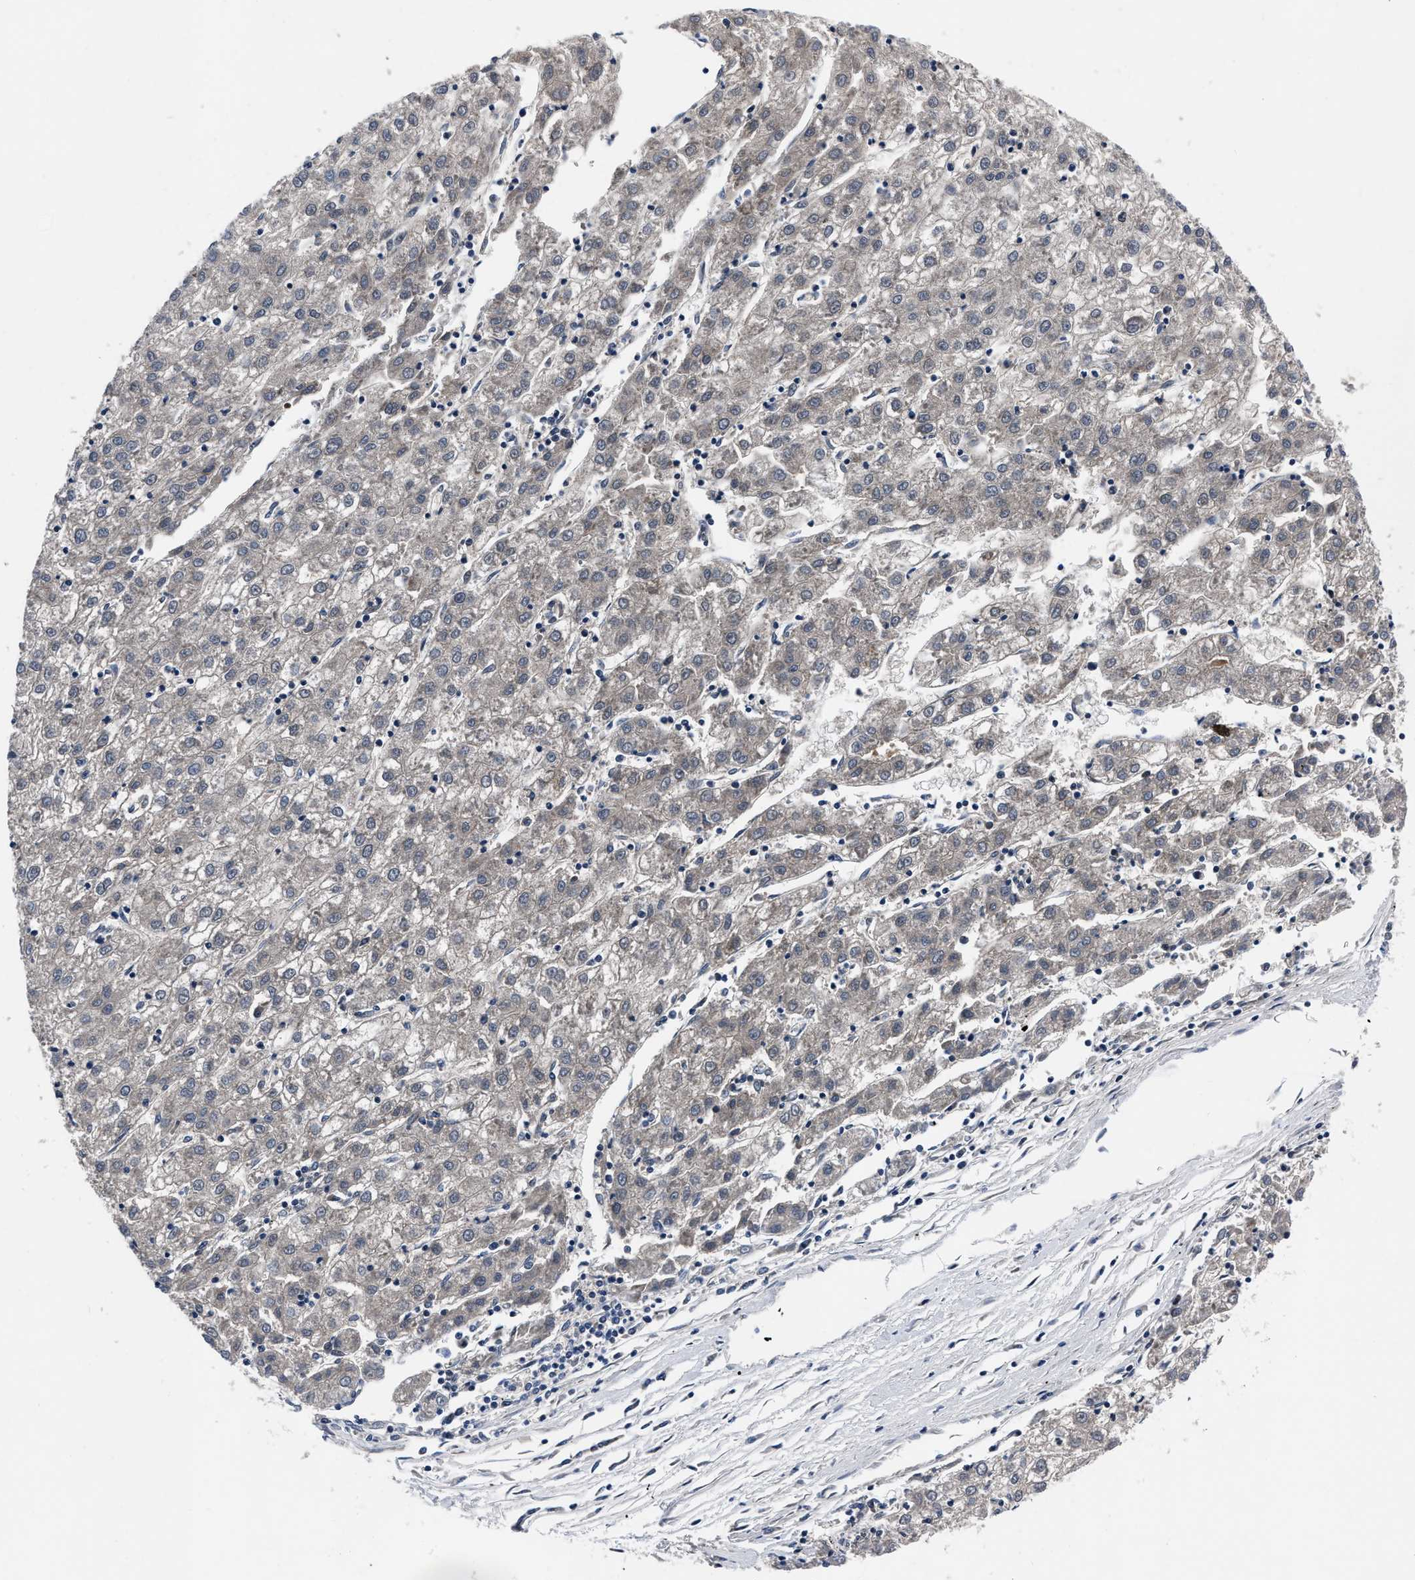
{"staining": {"intensity": "weak", "quantity": "<25%", "location": "cytoplasmic/membranous"}, "tissue": "liver cancer", "cell_type": "Tumor cells", "image_type": "cancer", "snomed": [{"axis": "morphology", "description": "Carcinoma, Hepatocellular, NOS"}, {"axis": "topography", "description": "Liver"}], "caption": "IHC of human liver hepatocellular carcinoma demonstrates no positivity in tumor cells.", "gene": "OR10G3", "patient": {"sex": "male", "age": 72}}